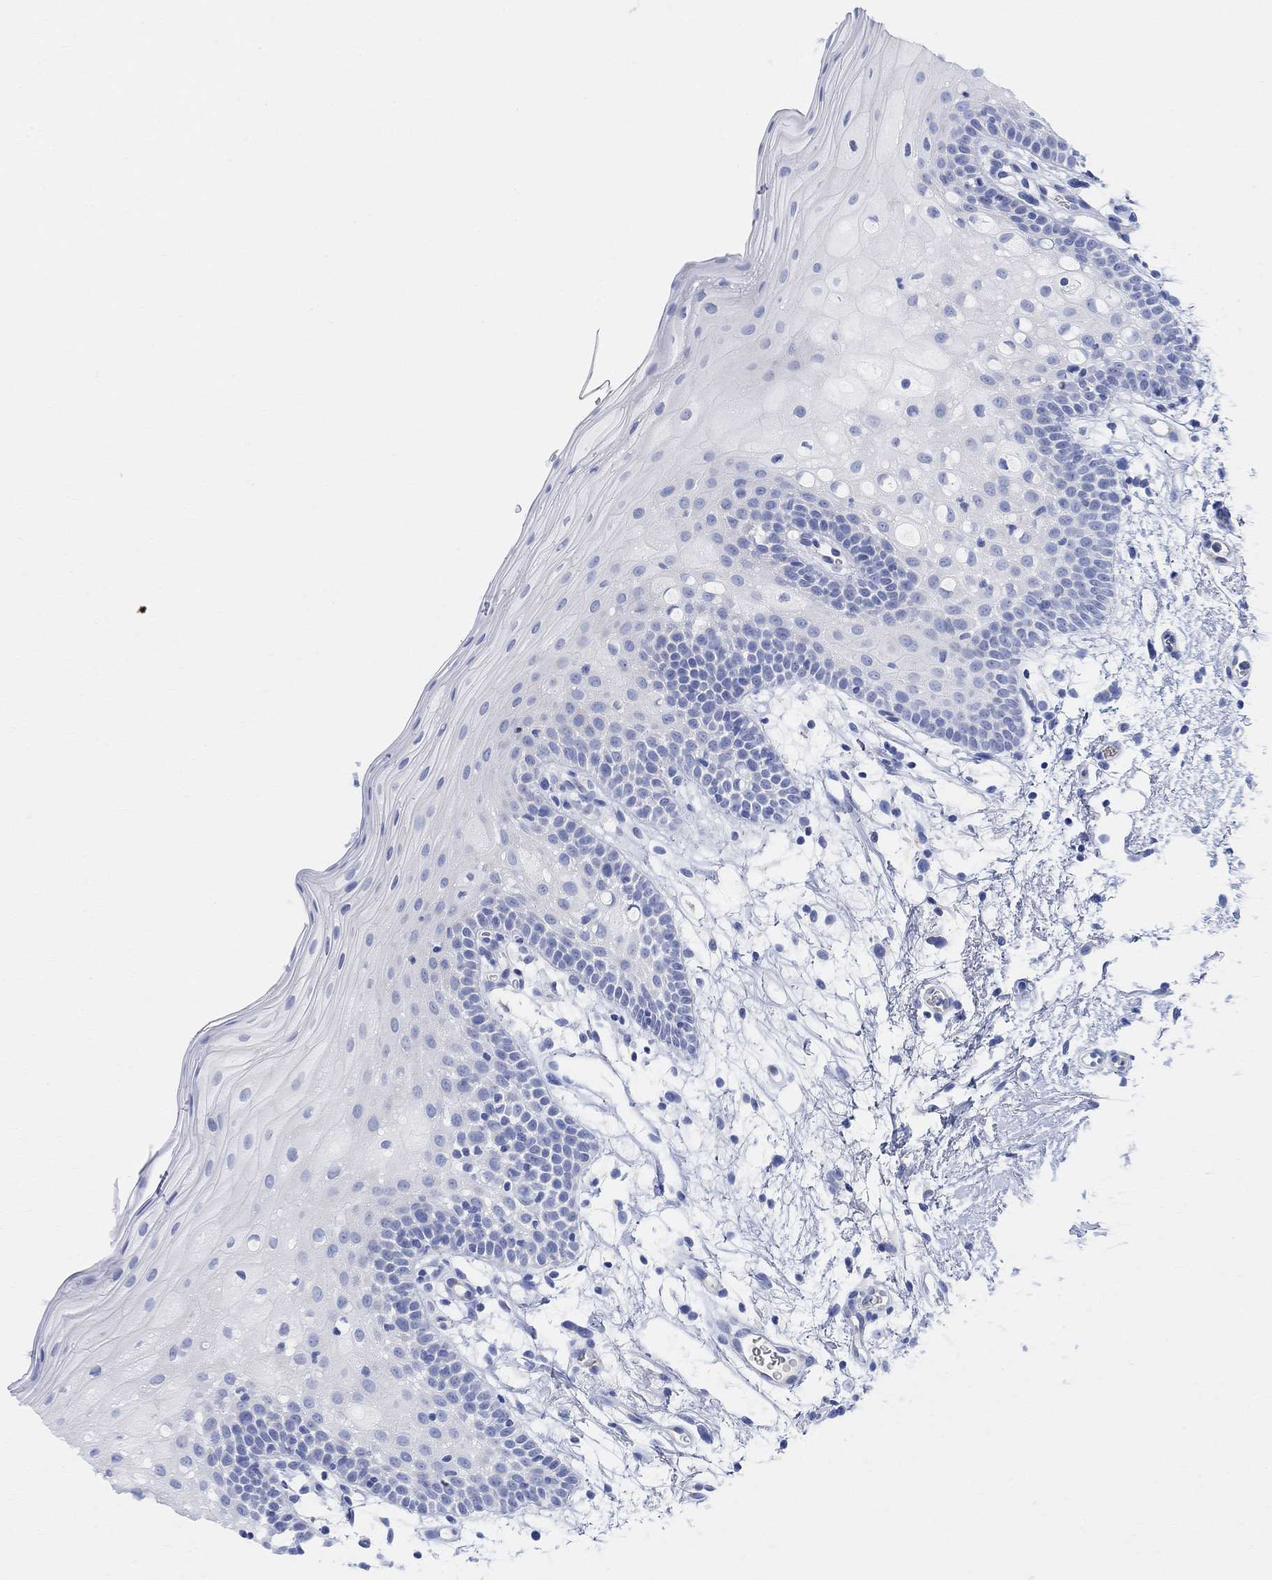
{"staining": {"intensity": "negative", "quantity": "none", "location": "none"}, "tissue": "oral mucosa", "cell_type": "Squamous epithelial cells", "image_type": "normal", "snomed": [{"axis": "morphology", "description": "Normal tissue, NOS"}, {"axis": "topography", "description": "Oral tissue"}, {"axis": "topography", "description": "Tounge, NOS"}], "caption": "This is an IHC image of benign oral mucosa. There is no positivity in squamous epithelial cells.", "gene": "RETNLB", "patient": {"sex": "female", "age": 83}}